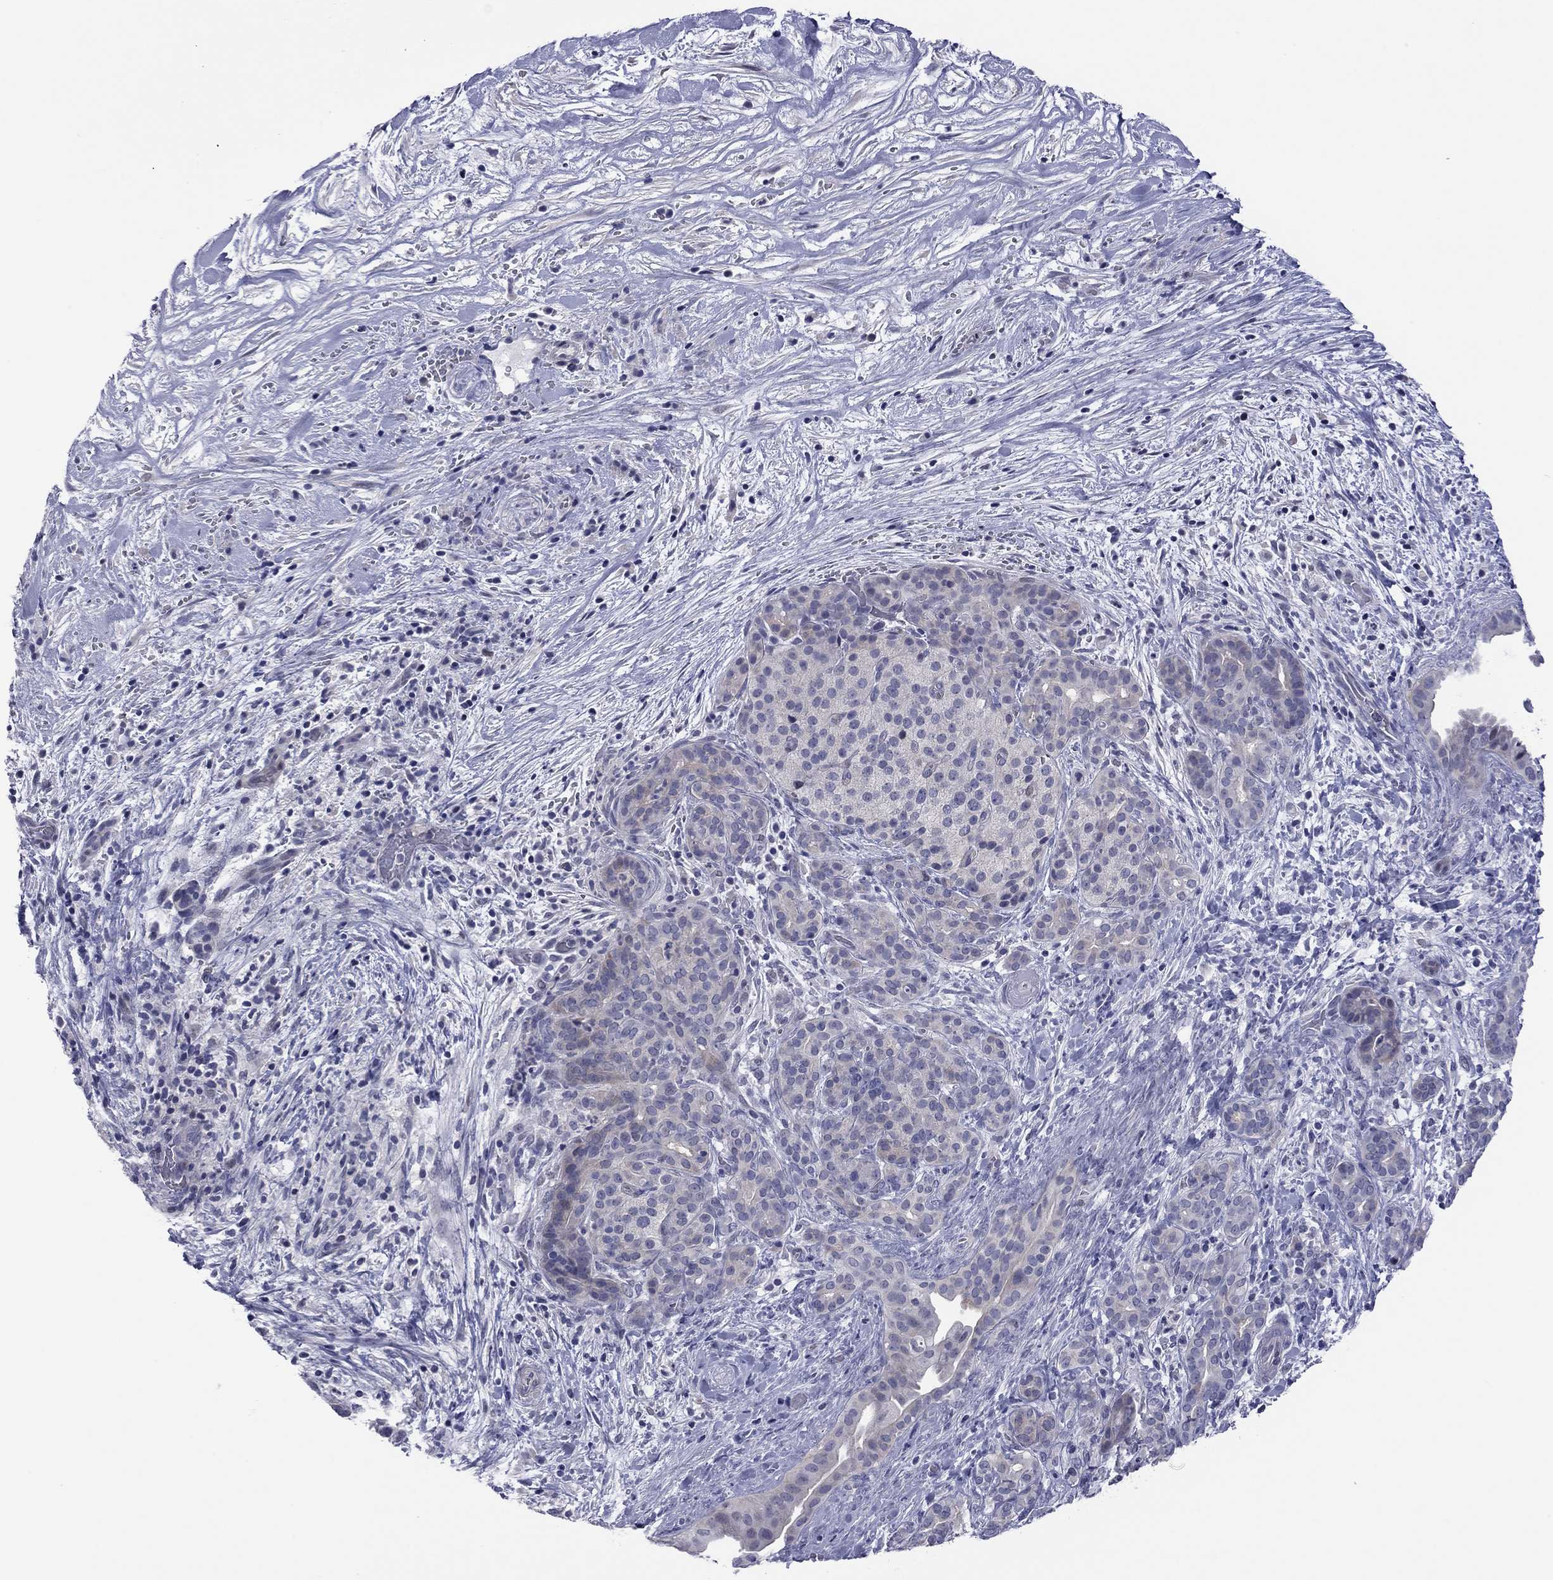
{"staining": {"intensity": "negative", "quantity": "none", "location": "none"}, "tissue": "pancreatic cancer", "cell_type": "Tumor cells", "image_type": "cancer", "snomed": [{"axis": "morphology", "description": "Adenocarcinoma, NOS"}, {"axis": "topography", "description": "Pancreas"}], "caption": "Adenocarcinoma (pancreatic) was stained to show a protein in brown. There is no significant staining in tumor cells. Nuclei are stained in blue.", "gene": "POU5F2", "patient": {"sex": "male", "age": 44}}